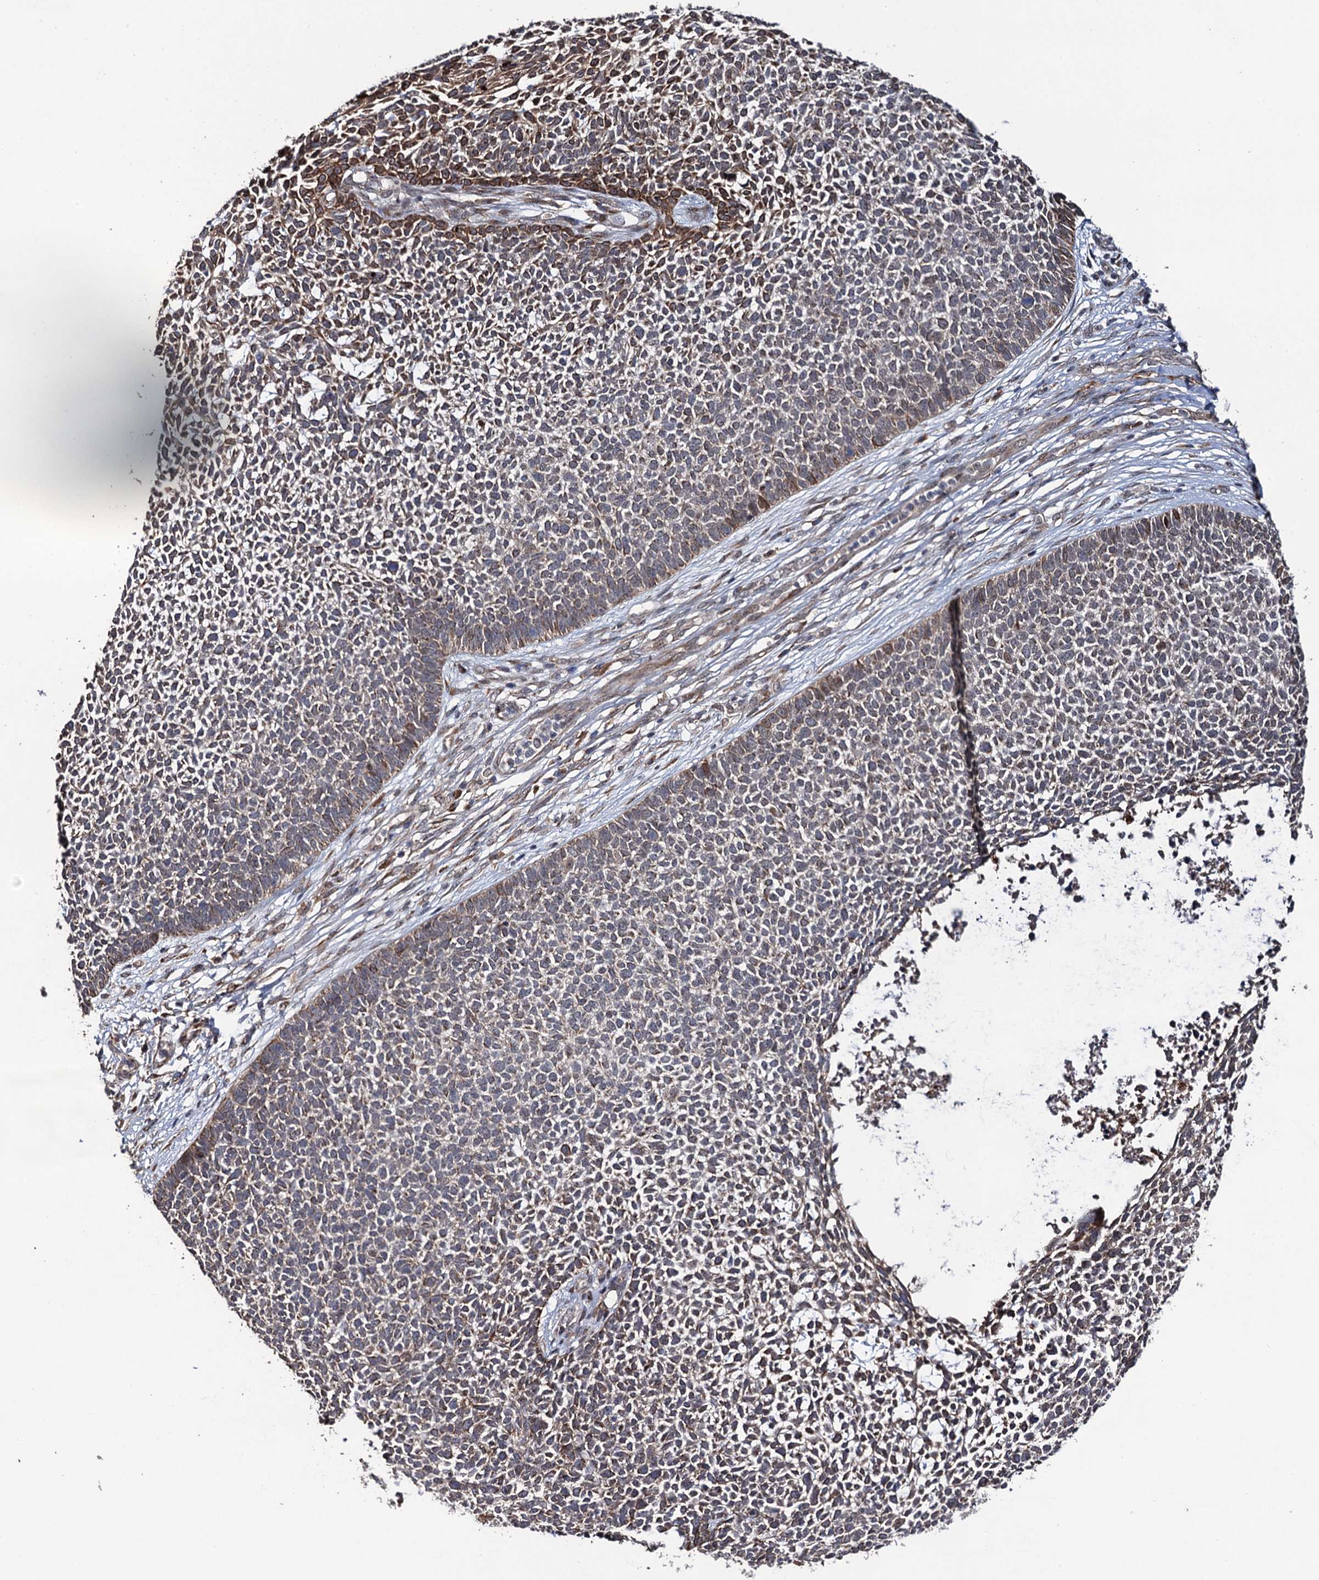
{"staining": {"intensity": "moderate", "quantity": "25%-75%", "location": "cytoplasmic/membranous"}, "tissue": "skin cancer", "cell_type": "Tumor cells", "image_type": "cancer", "snomed": [{"axis": "morphology", "description": "Basal cell carcinoma"}, {"axis": "topography", "description": "Skin"}], "caption": "An immunohistochemistry (IHC) image of neoplastic tissue is shown. Protein staining in brown highlights moderate cytoplasmic/membranous positivity in skin basal cell carcinoma within tumor cells.", "gene": "LRRC63", "patient": {"sex": "female", "age": 84}}